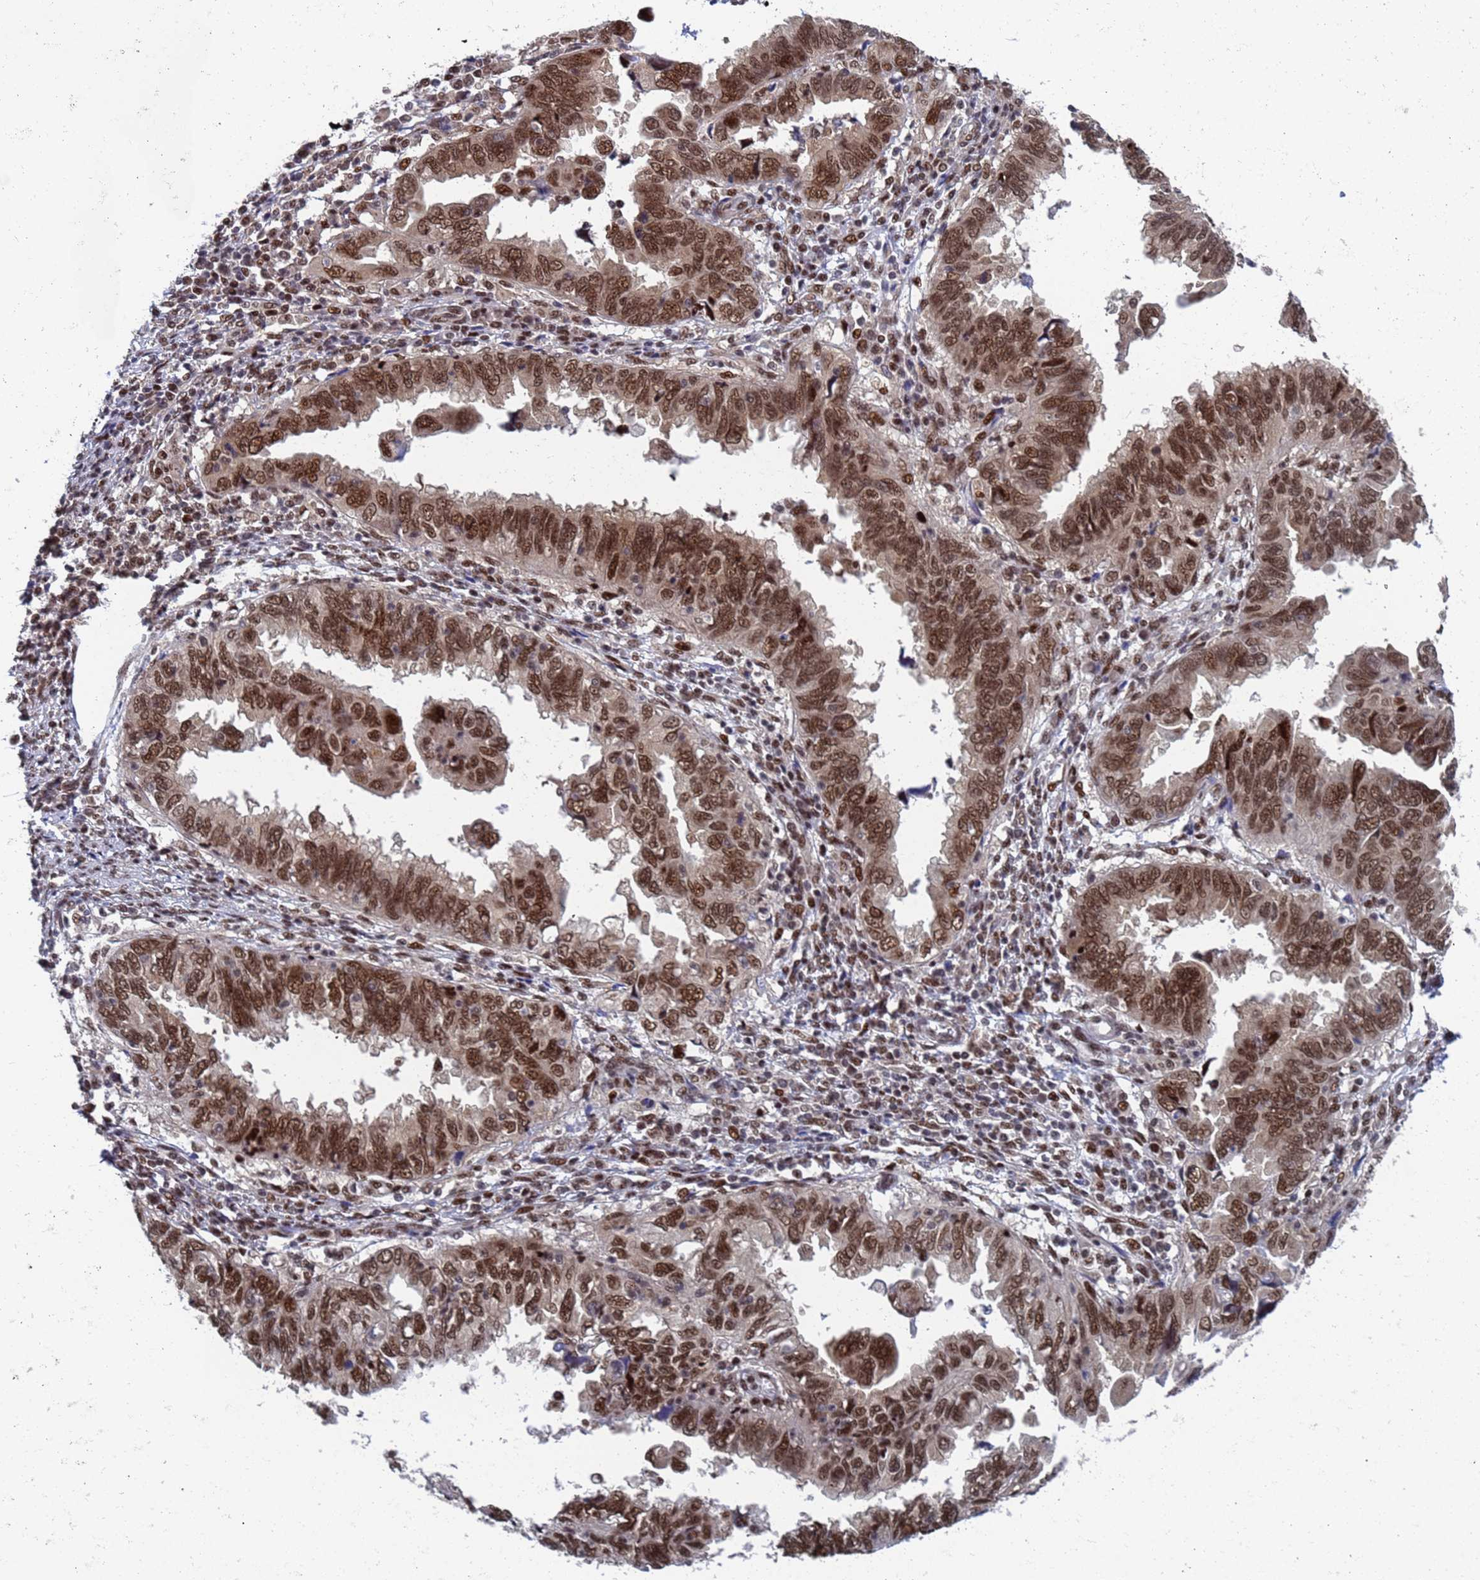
{"staining": {"intensity": "strong", "quantity": ">75%", "location": "nuclear"}, "tissue": "endometrial cancer", "cell_type": "Tumor cells", "image_type": "cancer", "snomed": [{"axis": "morphology", "description": "Adenocarcinoma, NOS"}, {"axis": "topography", "description": "Uterus"}], "caption": "Immunohistochemical staining of human adenocarcinoma (endometrial) reveals high levels of strong nuclear expression in approximately >75% of tumor cells.", "gene": "AP5Z1", "patient": {"sex": "female", "age": 77}}